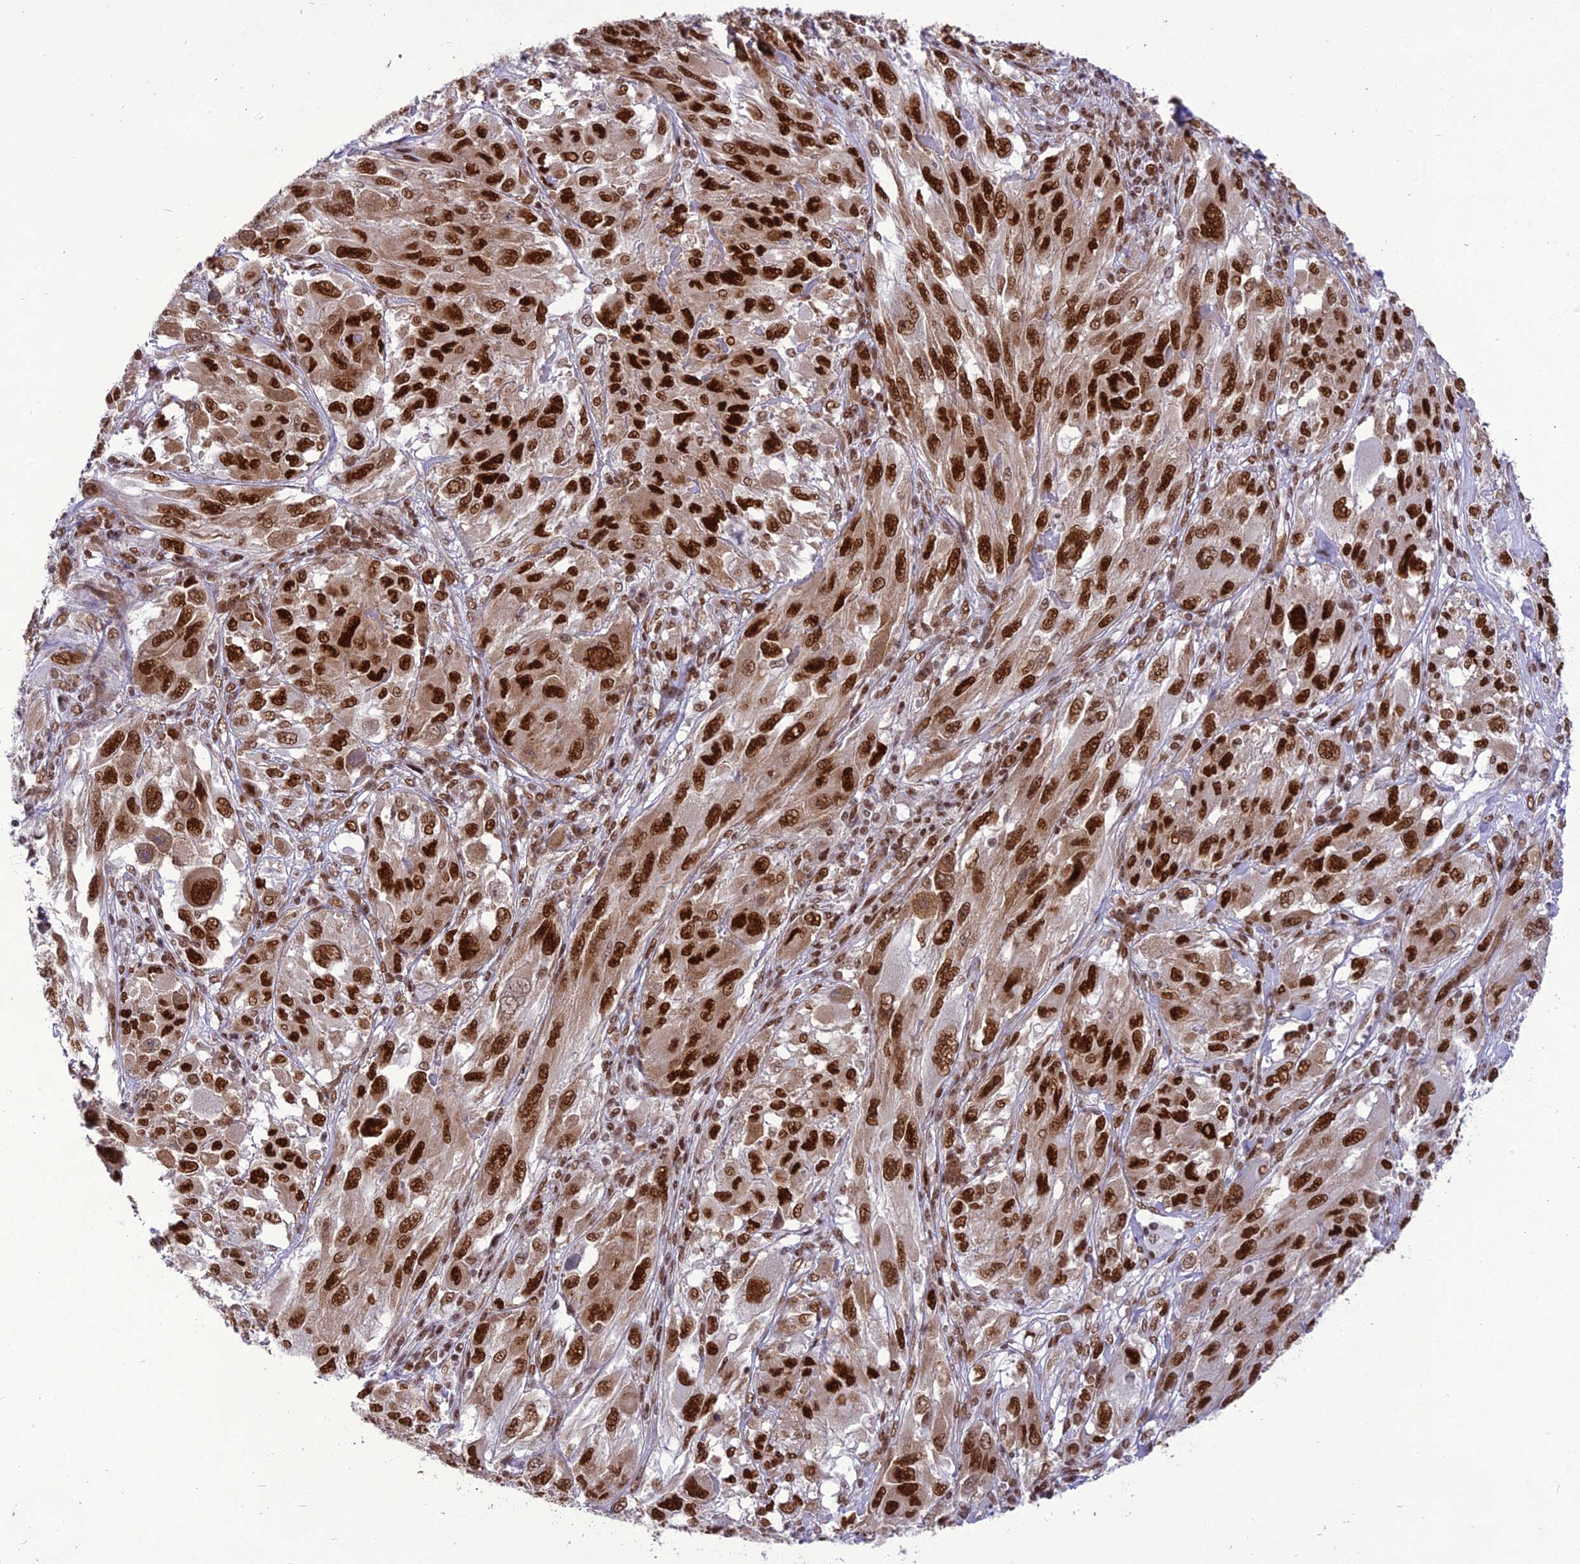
{"staining": {"intensity": "strong", "quantity": ">75%", "location": "nuclear"}, "tissue": "melanoma", "cell_type": "Tumor cells", "image_type": "cancer", "snomed": [{"axis": "morphology", "description": "Malignant melanoma, NOS"}, {"axis": "topography", "description": "Skin"}], "caption": "Immunohistochemical staining of human melanoma demonstrates high levels of strong nuclear protein expression in about >75% of tumor cells.", "gene": "DDX1", "patient": {"sex": "female", "age": 91}}